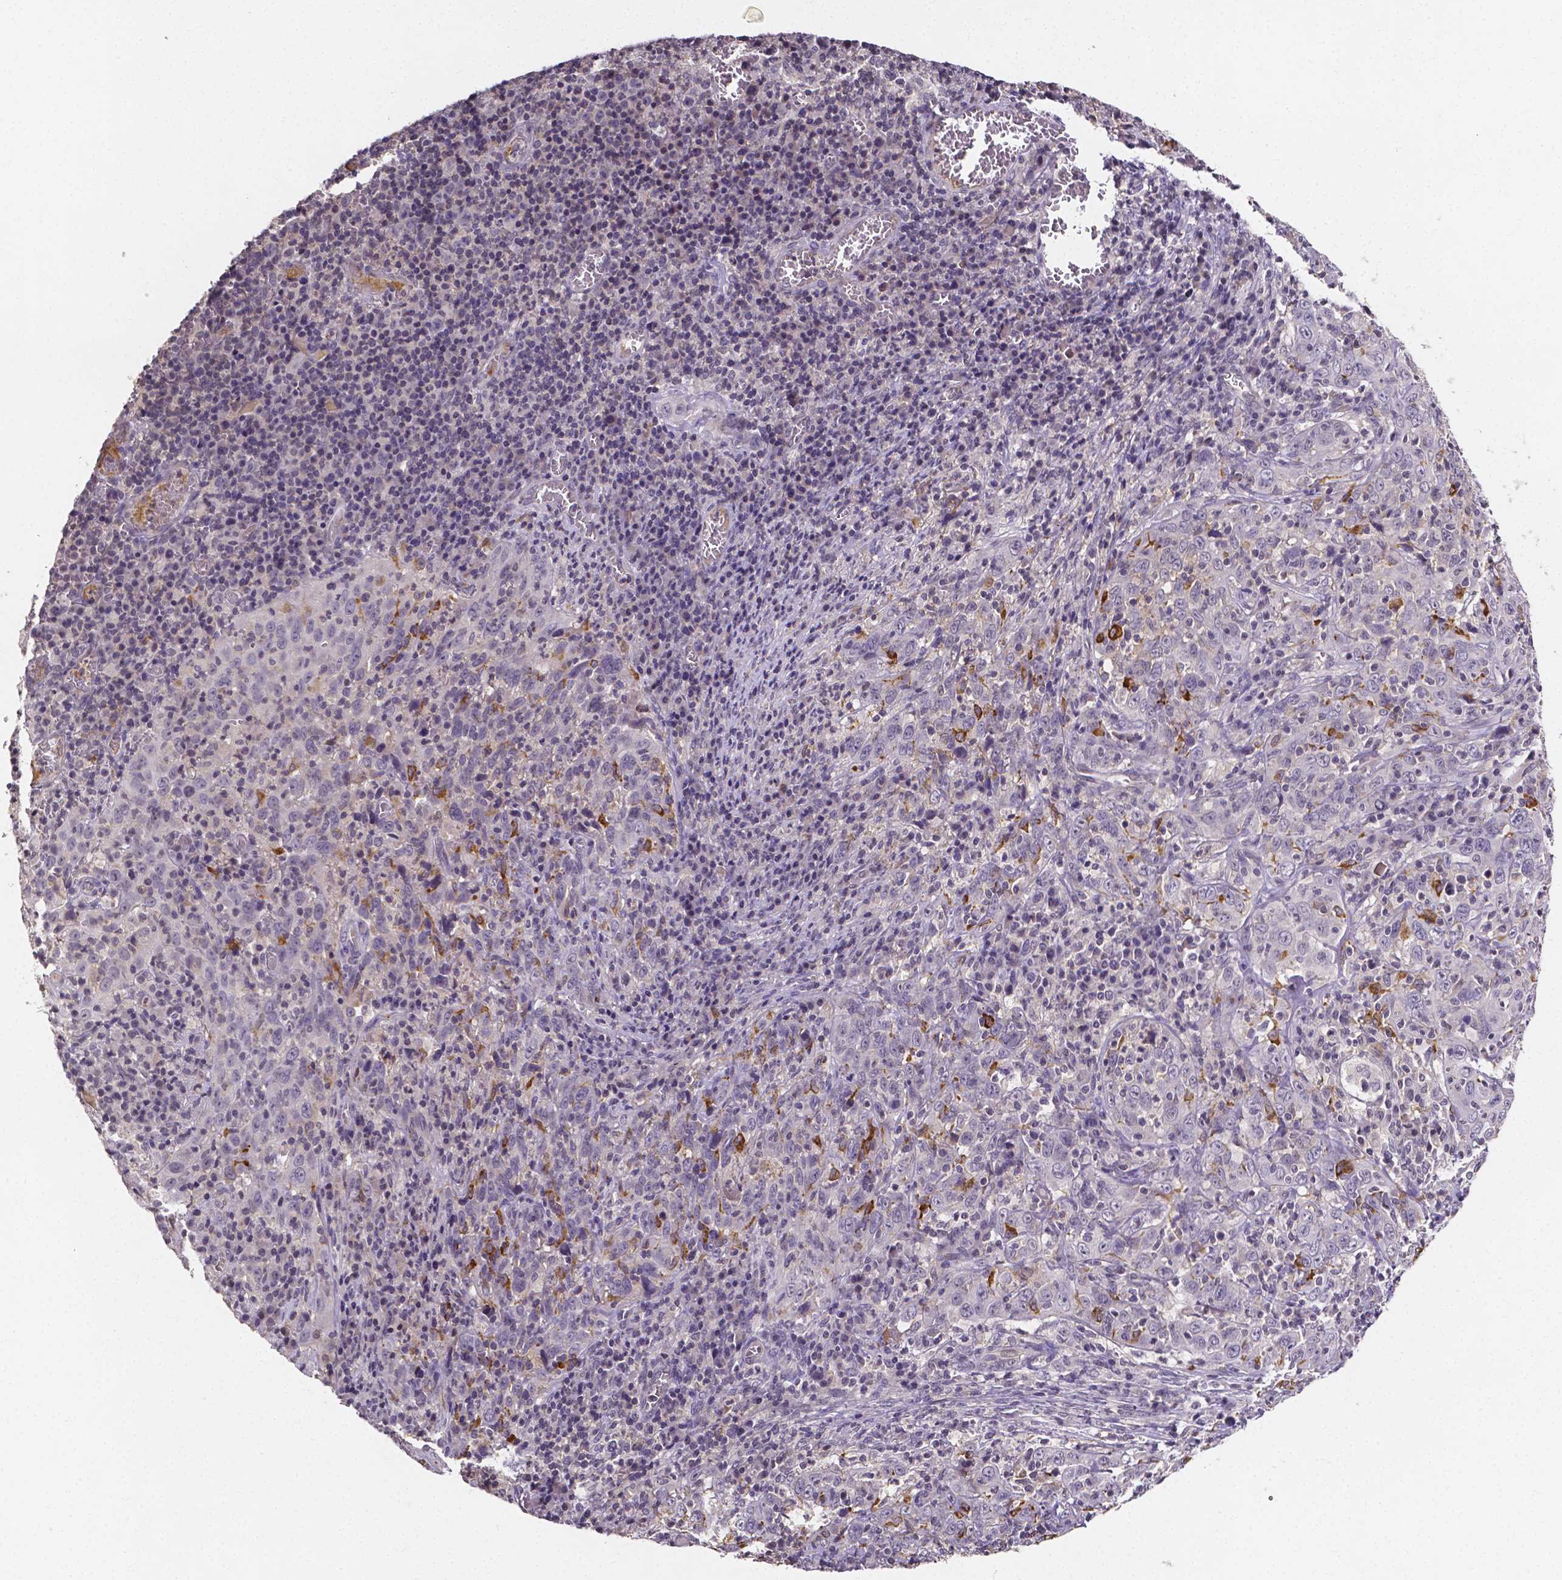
{"staining": {"intensity": "negative", "quantity": "none", "location": "none"}, "tissue": "cervical cancer", "cell_type": "Tumor cells", "image_type": "cancer", "snomed": [{"axis": "morphology", "description": "Squamous cell carcinoma, NOS"}, {"axis": "topography", "description": "Cervix"}], "caption": "The image displays no significant staining in tumor cells of cervical cancer (squamous cell carcinoma).", "gene": "NRGN", "patient": {"sex": "female", "age": 46}}